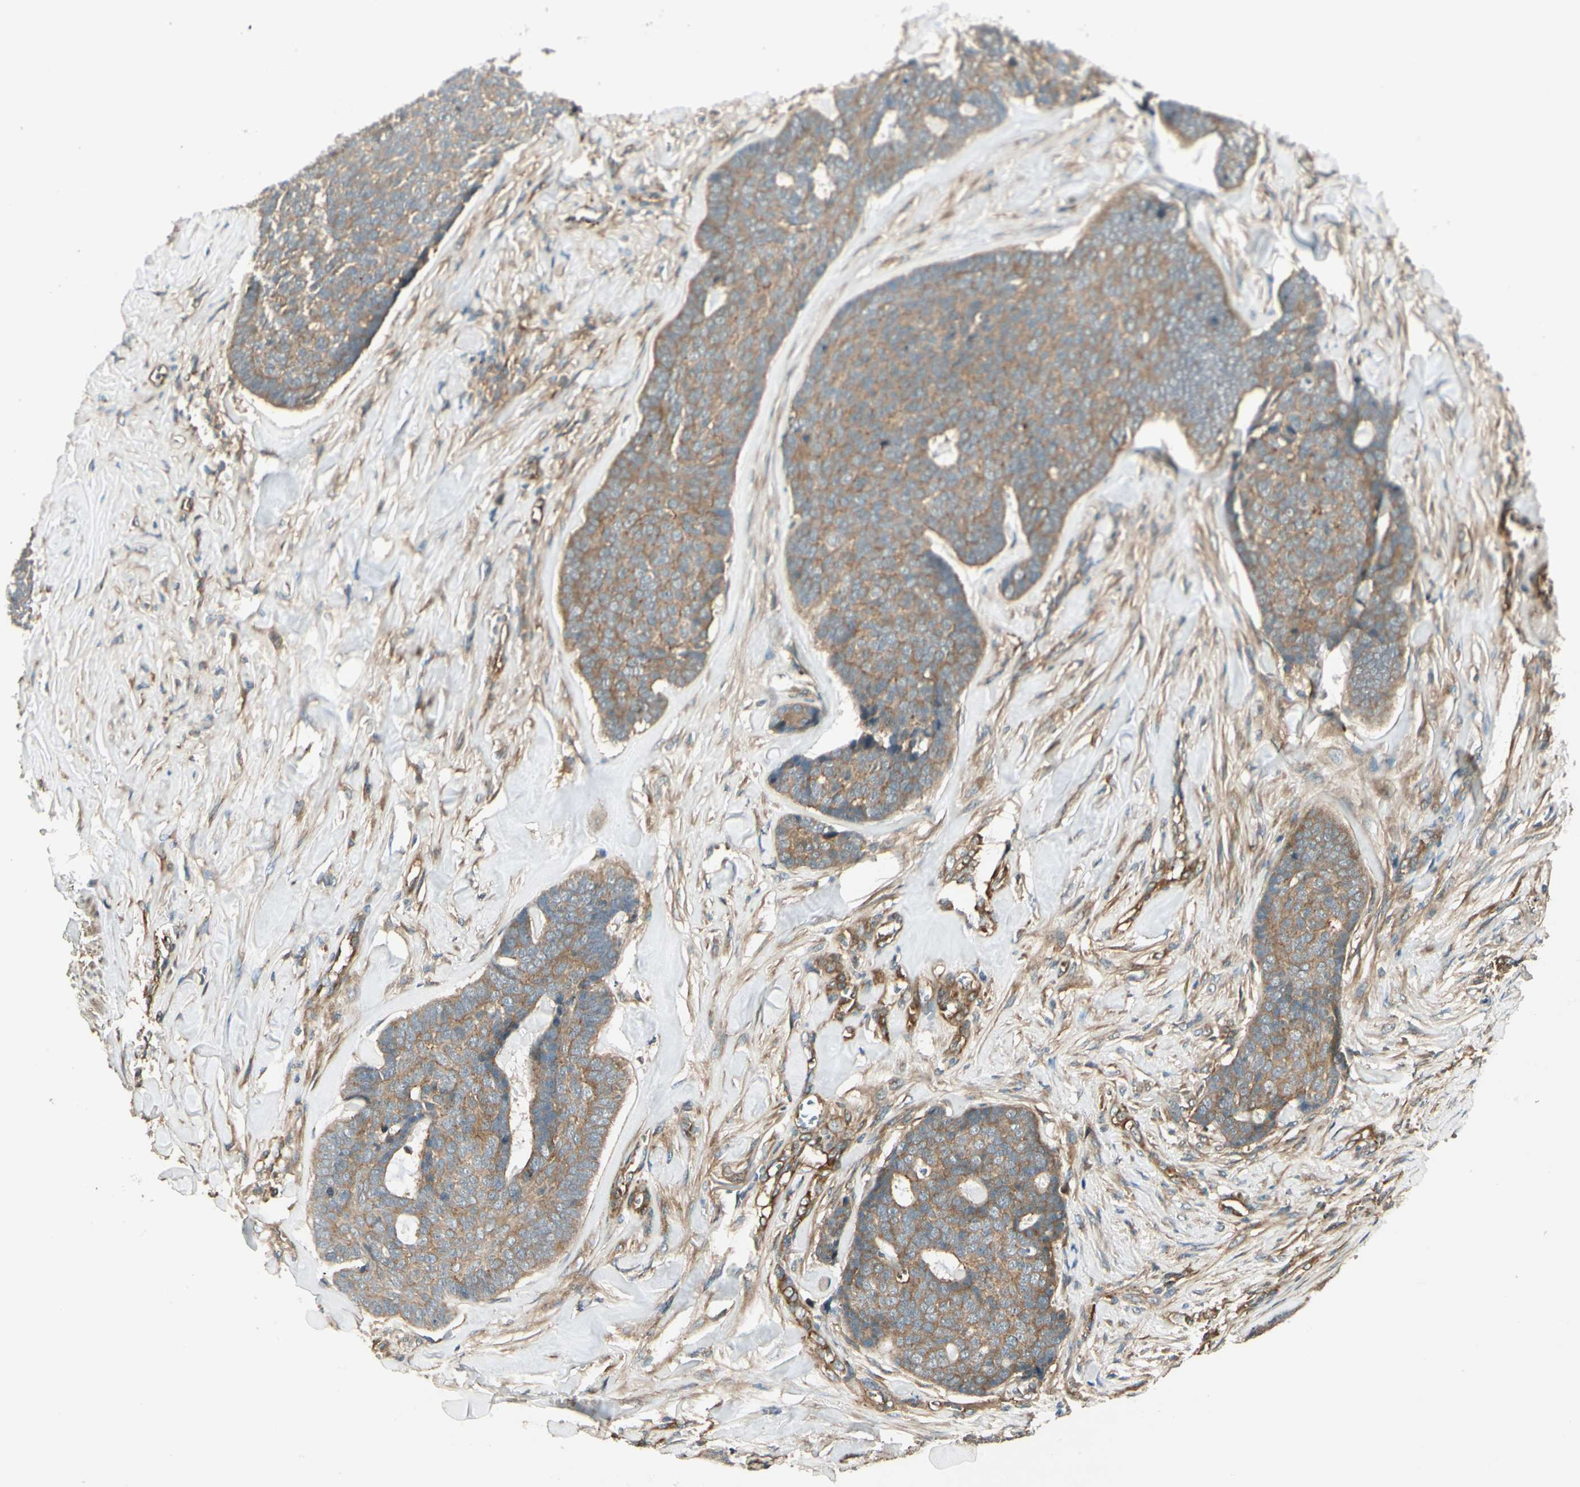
{"staining": {"intensity": "weak", "quantity": ">75%", "location": "cytoplasmic/membranous"}, "tissue": "skin cancer", "cell_type": "Tumor cells", "image_type": "cancer", "snomed": [{"axis": "morphology", "description": "Basal cell carcinoma"}, {"axis": "topography", "description": "Skin"}], "caption": "This photomicrograph demonstrates skin cancer (basal cell carcinoma) stained with immunohistochemistry (IHC) to label a protein in brown. The cytoplasmic/membranous of tumor cells show weak positivity for the protein. Nuclei are counter-stained blue.", "gene": "ROCK2", "patient": {"sex": "male", "age": 84}}